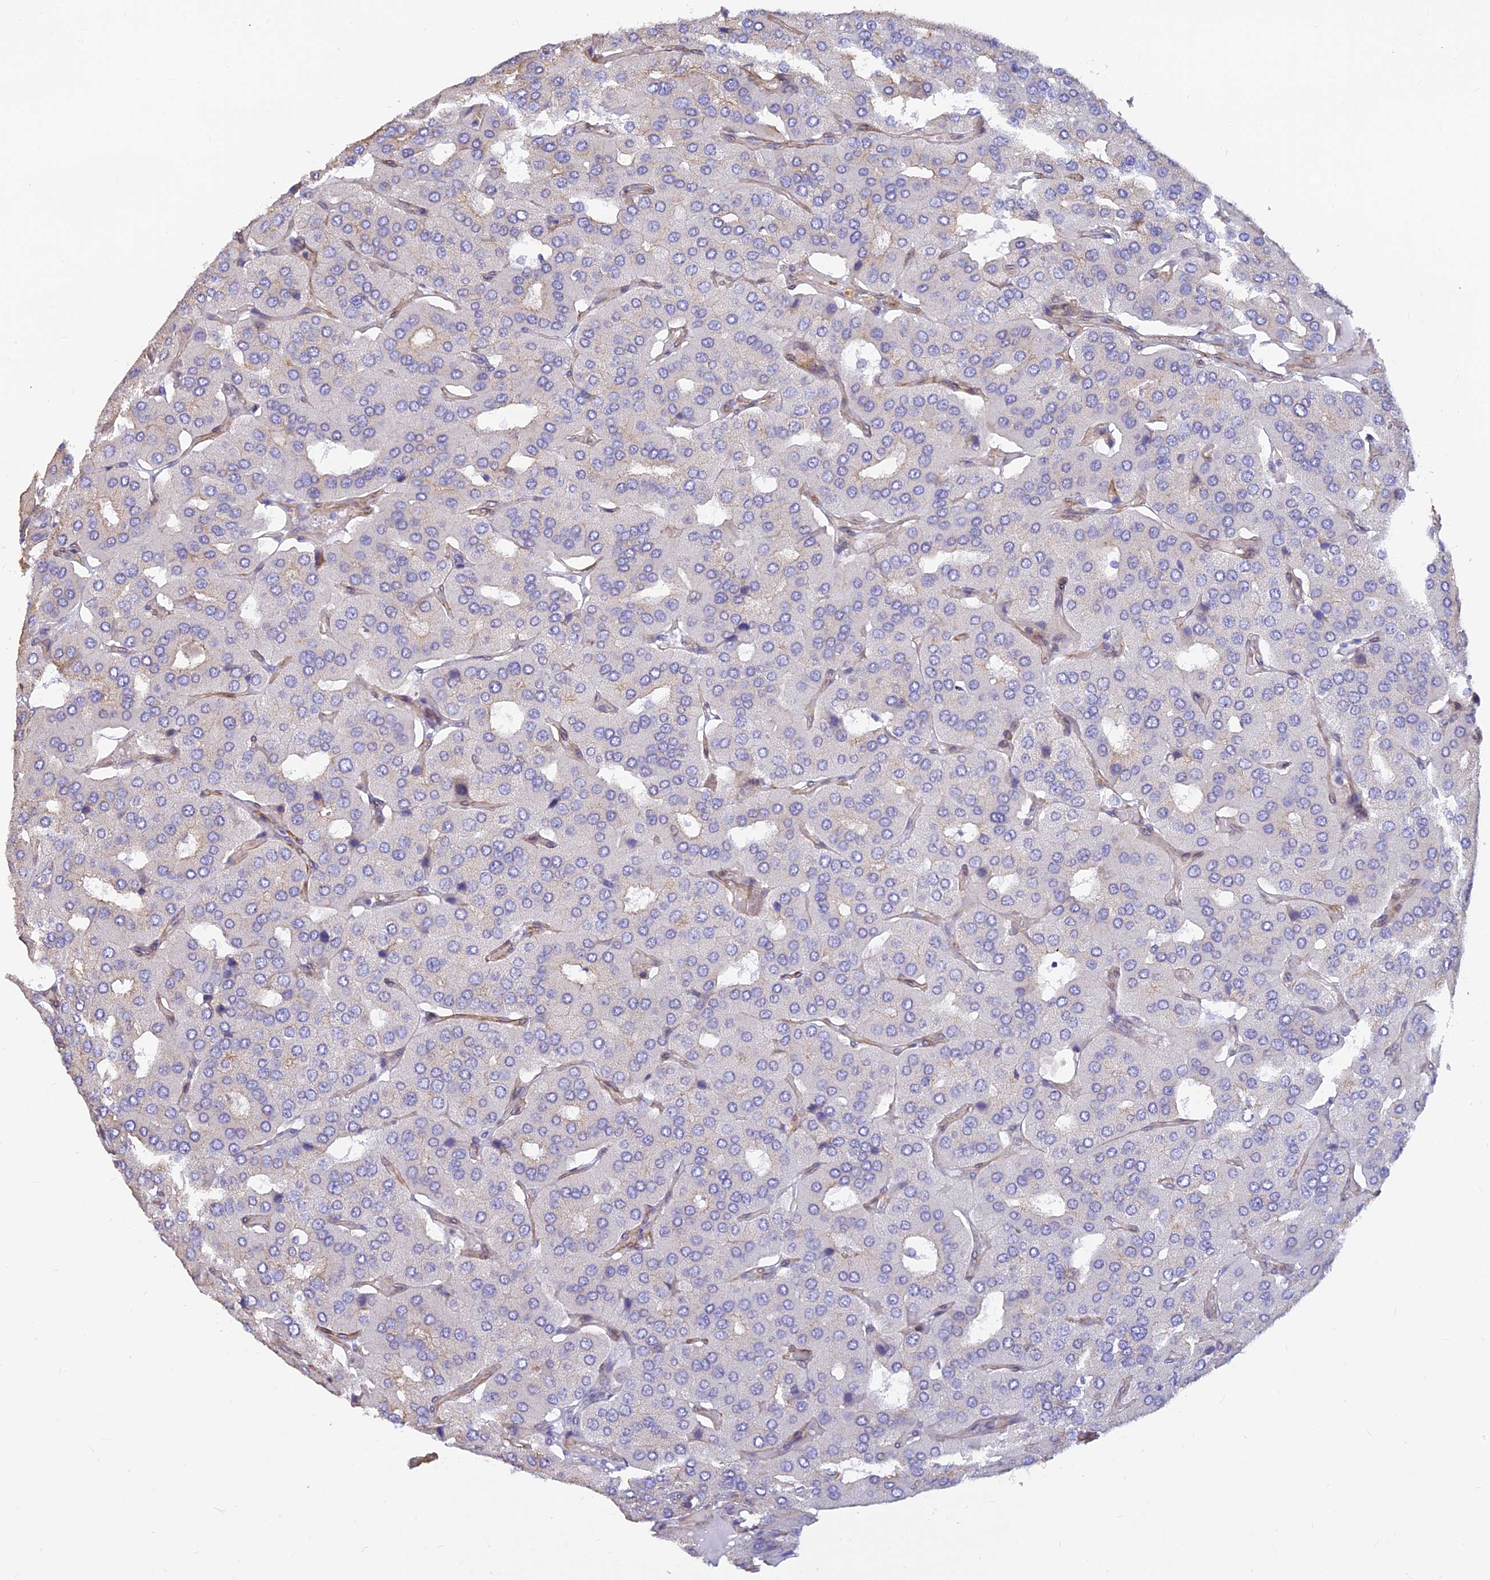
{"staining": {"intensity": "negative", "quantity": "none", "location": "none"}, "tissue": "parathyroid gland", "cell_type": "Glandular cells", "image_type": "normal", "snomed": [{"axis": "morphology", "description": "Normal tissue, NOS"}, {"axis": "morphology", "description": "Adenoma, NOS"}, {"axis": "topography", "description": "Parathyroid gland"}], "caption": "Parathyroid gland stained for a protein using immunohistochemistry shows no expression glandular cells.", "gene": "ALDH1L2", "patient": {"sex": "female", "age": 86}}